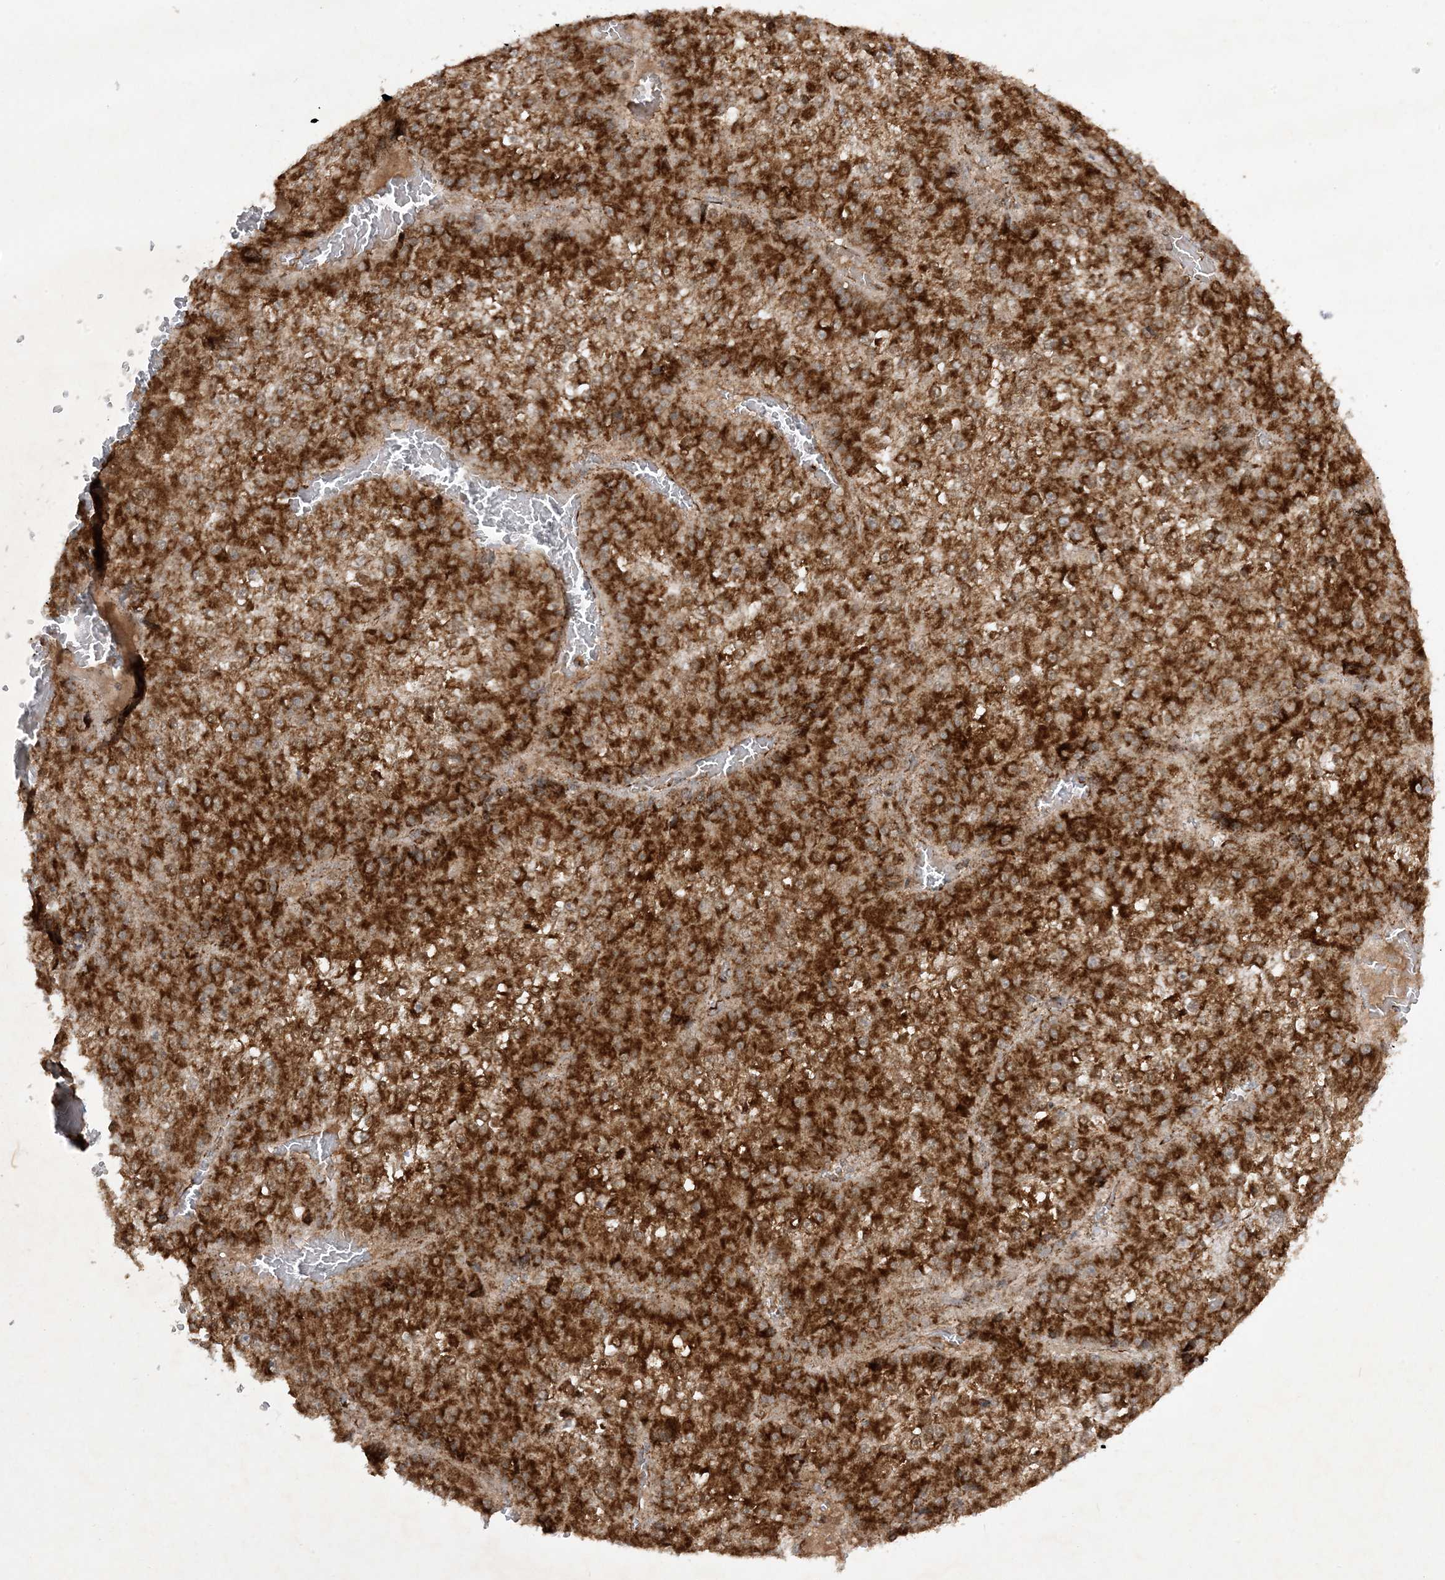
{"staining": {"intensity": "strong", "quantity": ">75%", "location": "cytoplasmic/membranous"}, "tissue": "liver cancer", "cell_type": "Tumor cells", "image_type": "cancer", "snomed": [{"axis": "morphology", "description": "Carcinoma, Hepatocellular, NOS"}, {"axis": "topography", "description": "Liver"}], "caption": "Hepatocellular carcinoma (liver) was stained to show a protein in brown. There is high levels of strong cytoplasmic/membranous expression in about >75% of tumor cells.", "gene": "NDUFAF3", "patient": {"sex": "female", "age": 73}}